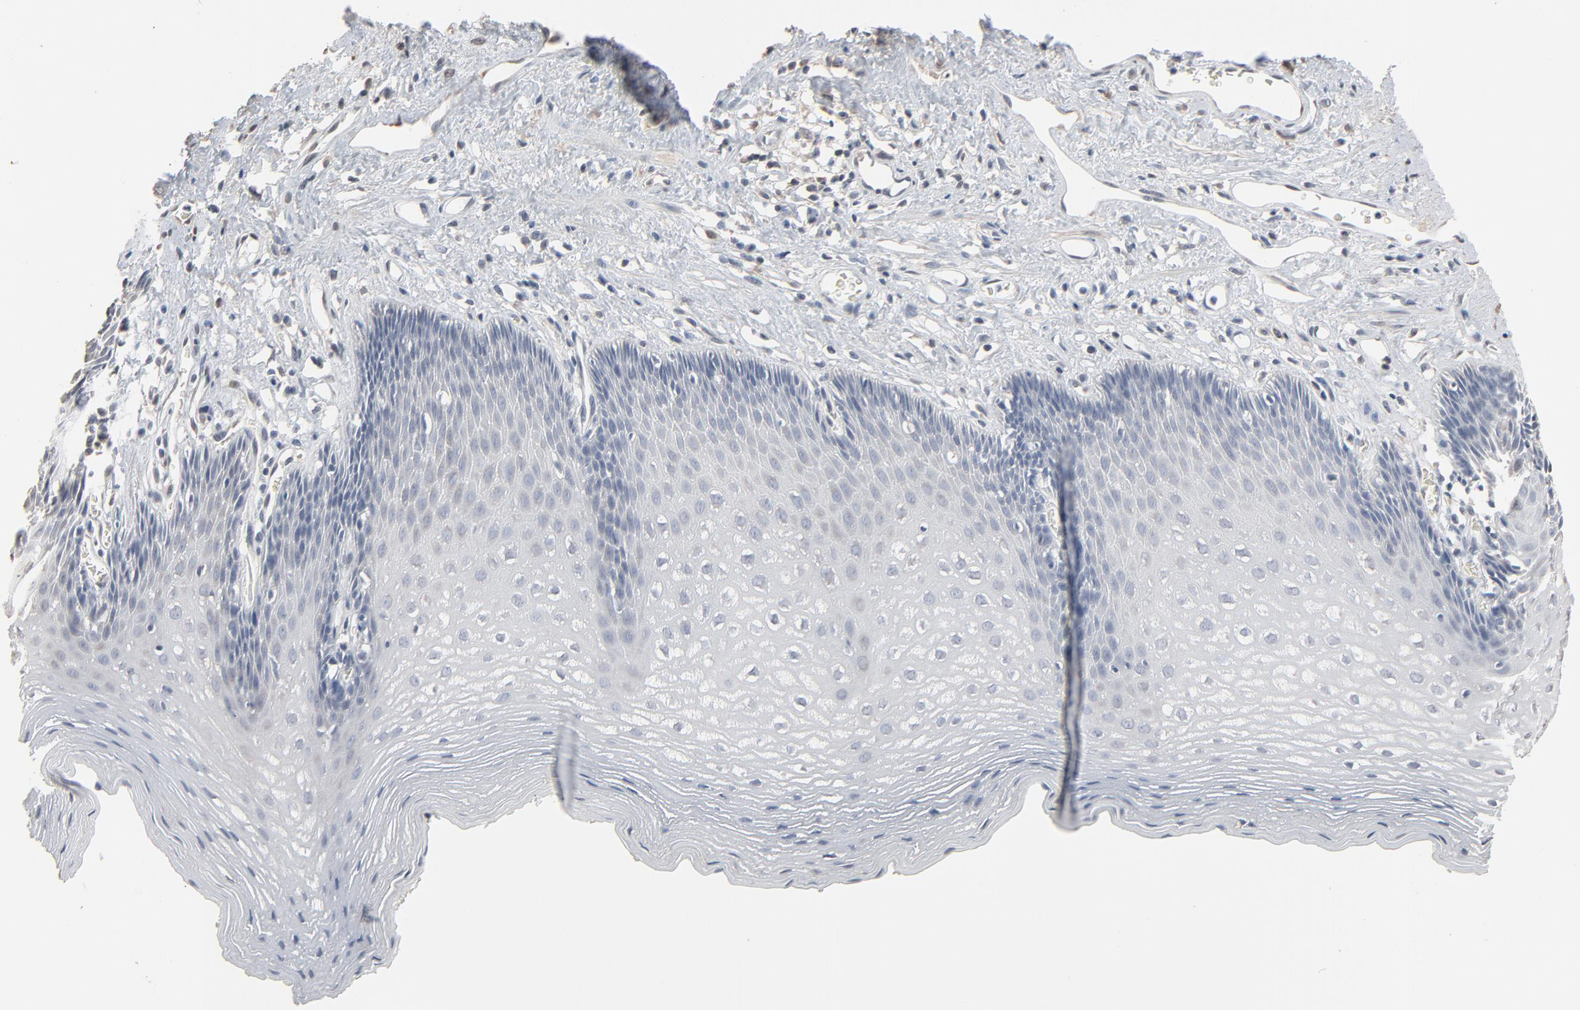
{"staining": {"intensity": "negative", "quantity": "none", "location": "none"}, "tissue": "esophagus", "cell_type": "Squamous epithelial cells", "image_type": "normal", "snomed": [{"axis": "morphology", "description": "Normal tissue, NOS"}, {"axis": "topography", "description": "Esophagus"}], "caption": "The histopathology image demonstrates no staining of squamous epithelial cells in benign esophagus. (DAB immunohistochemistry visualized using brightfield microscopy, high magnification).", "gene": "CCT5", "patient": {"sex": "female", "age": 70}}